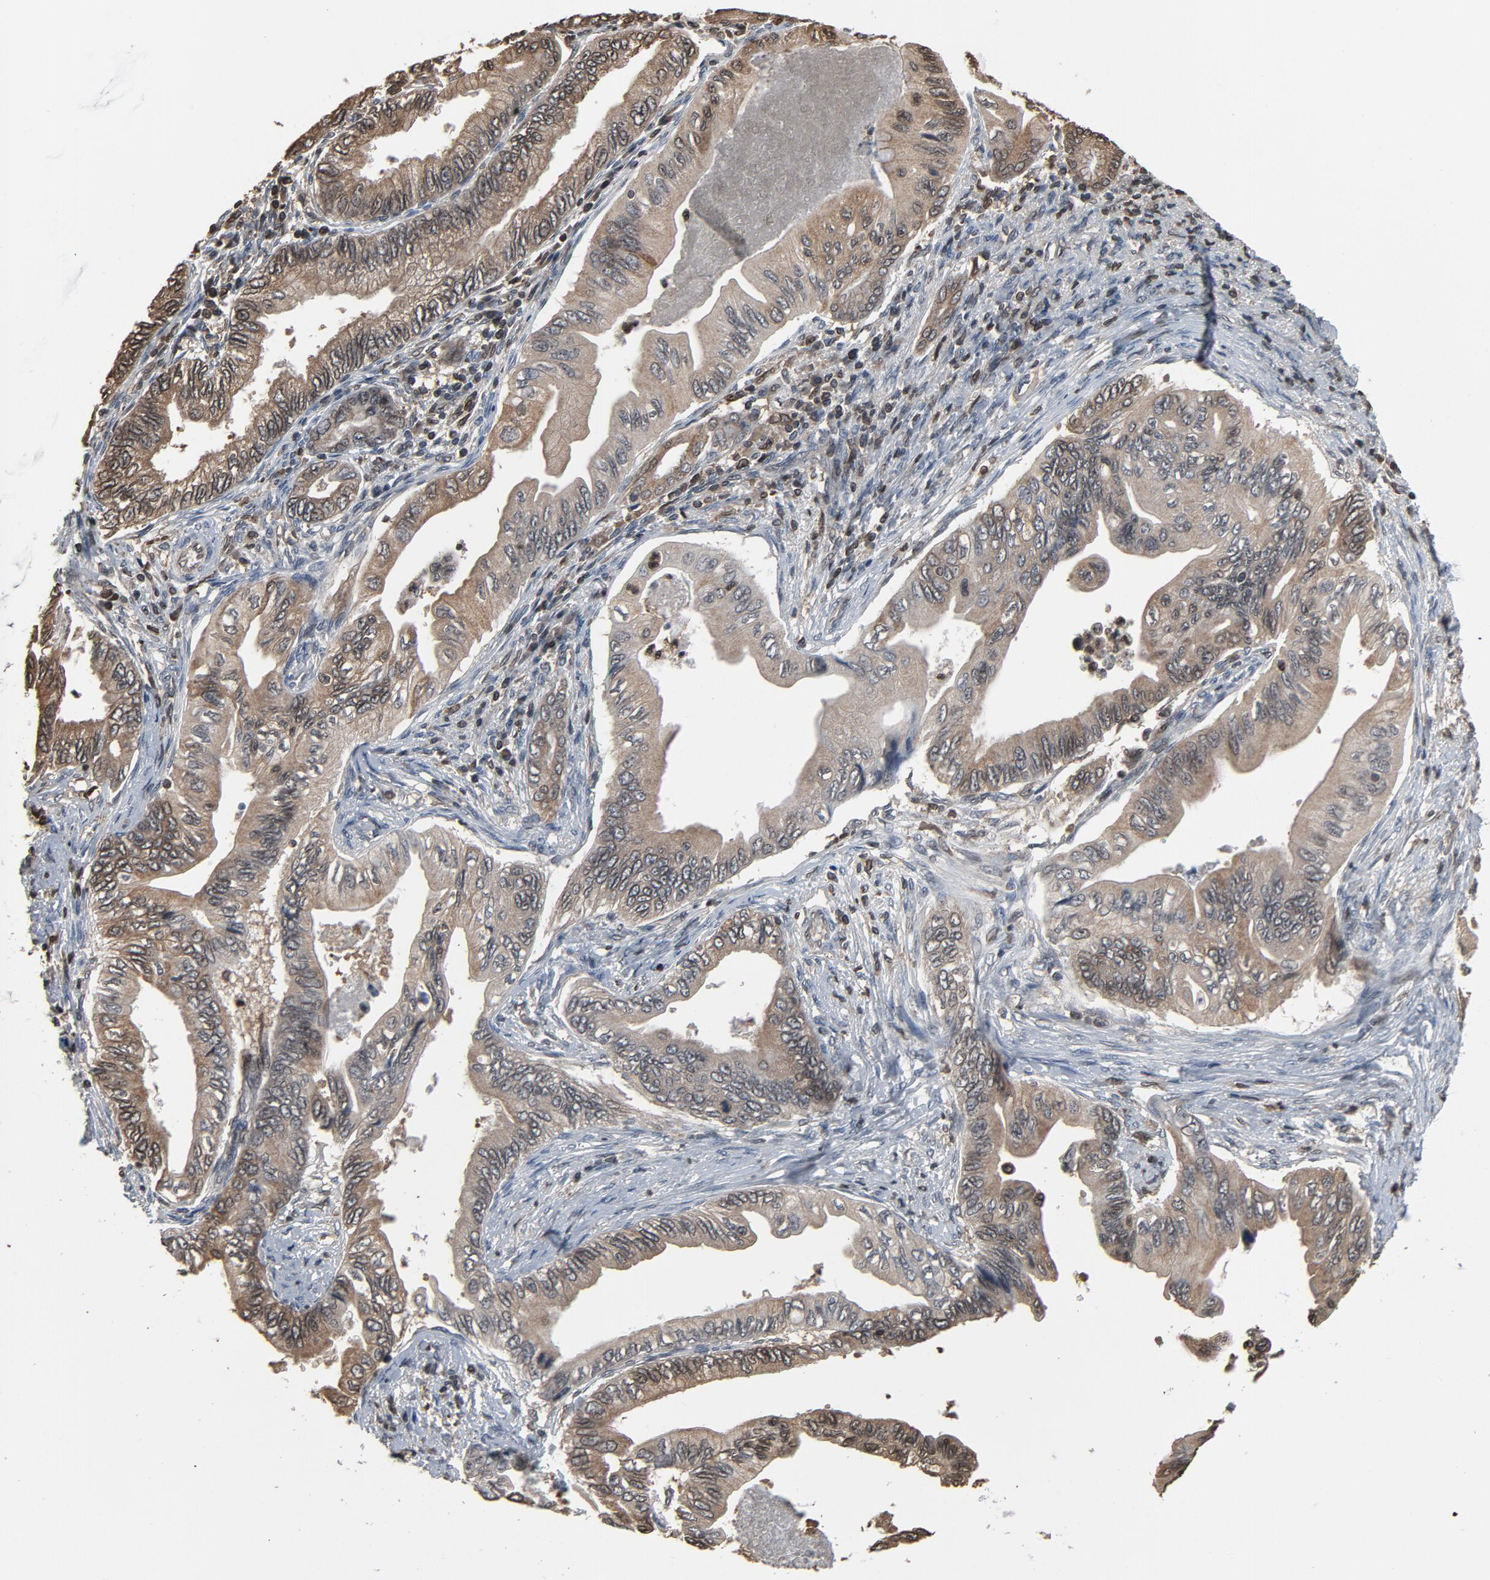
{"staining": {"intensity": "weak", "quantity": "25%-75%", "location": "cytoplasmic/membranous,nuclear"}, "tissue": "pancreatic cancer", "cell_type": "Tumor cells", "image_type": "cancer", "snomed": [{"axis": "morphology", "description": "Adenocarcinoma, NOS"}, {"axis": "topography", "description": "Pancreas"}], "caption": "Protein expression analysis of human adenocarcinoma (pancreatic) reveals weak cytoplasmic/membranous and nuclear positivity in approximately 25%-75% of tumor cells.", "gene": "UBE2D1", "patient": {"sex": "female", "age": 66}}